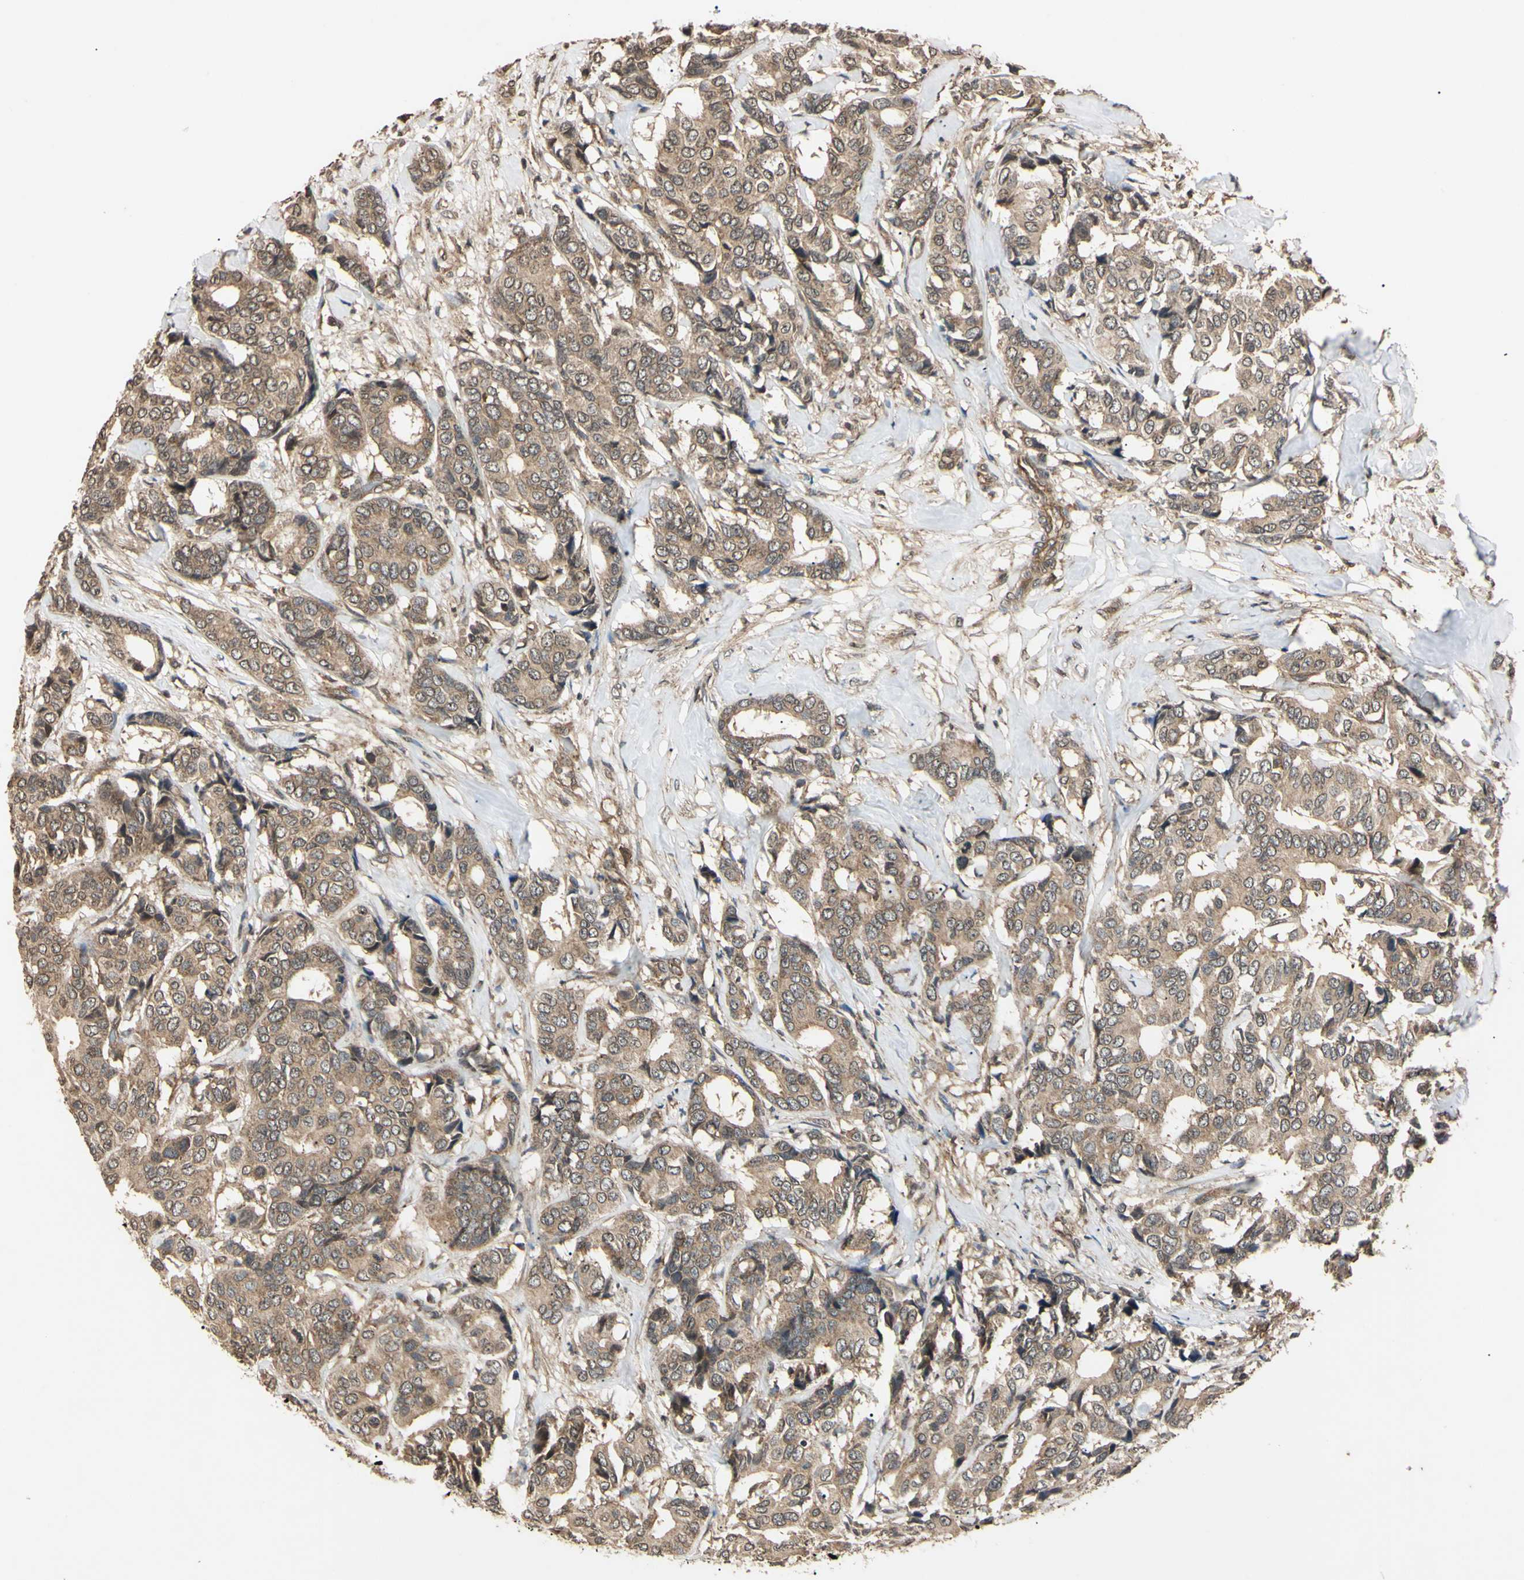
{"staining": {"intensity": "moderate", "quantity": "25%-75%", "location": "cytoplasmic/membranous"}, "tissue": "breast cancer", "cell_type": "Tumor cells", "image_type": "cancer", "snomed": [{"axis": "morphology", "description": "Duct carcinoma"}, {"axis": "topography", "description": "Breast"}], "caption": "Moderate cytoplasmic/membranous protein positivity is seen in about 25%-75% of tumor cells in invasive ductal carcinoma (breast).", "gene": "EPN1", "patient": {"sex": "female", "age": 87}}